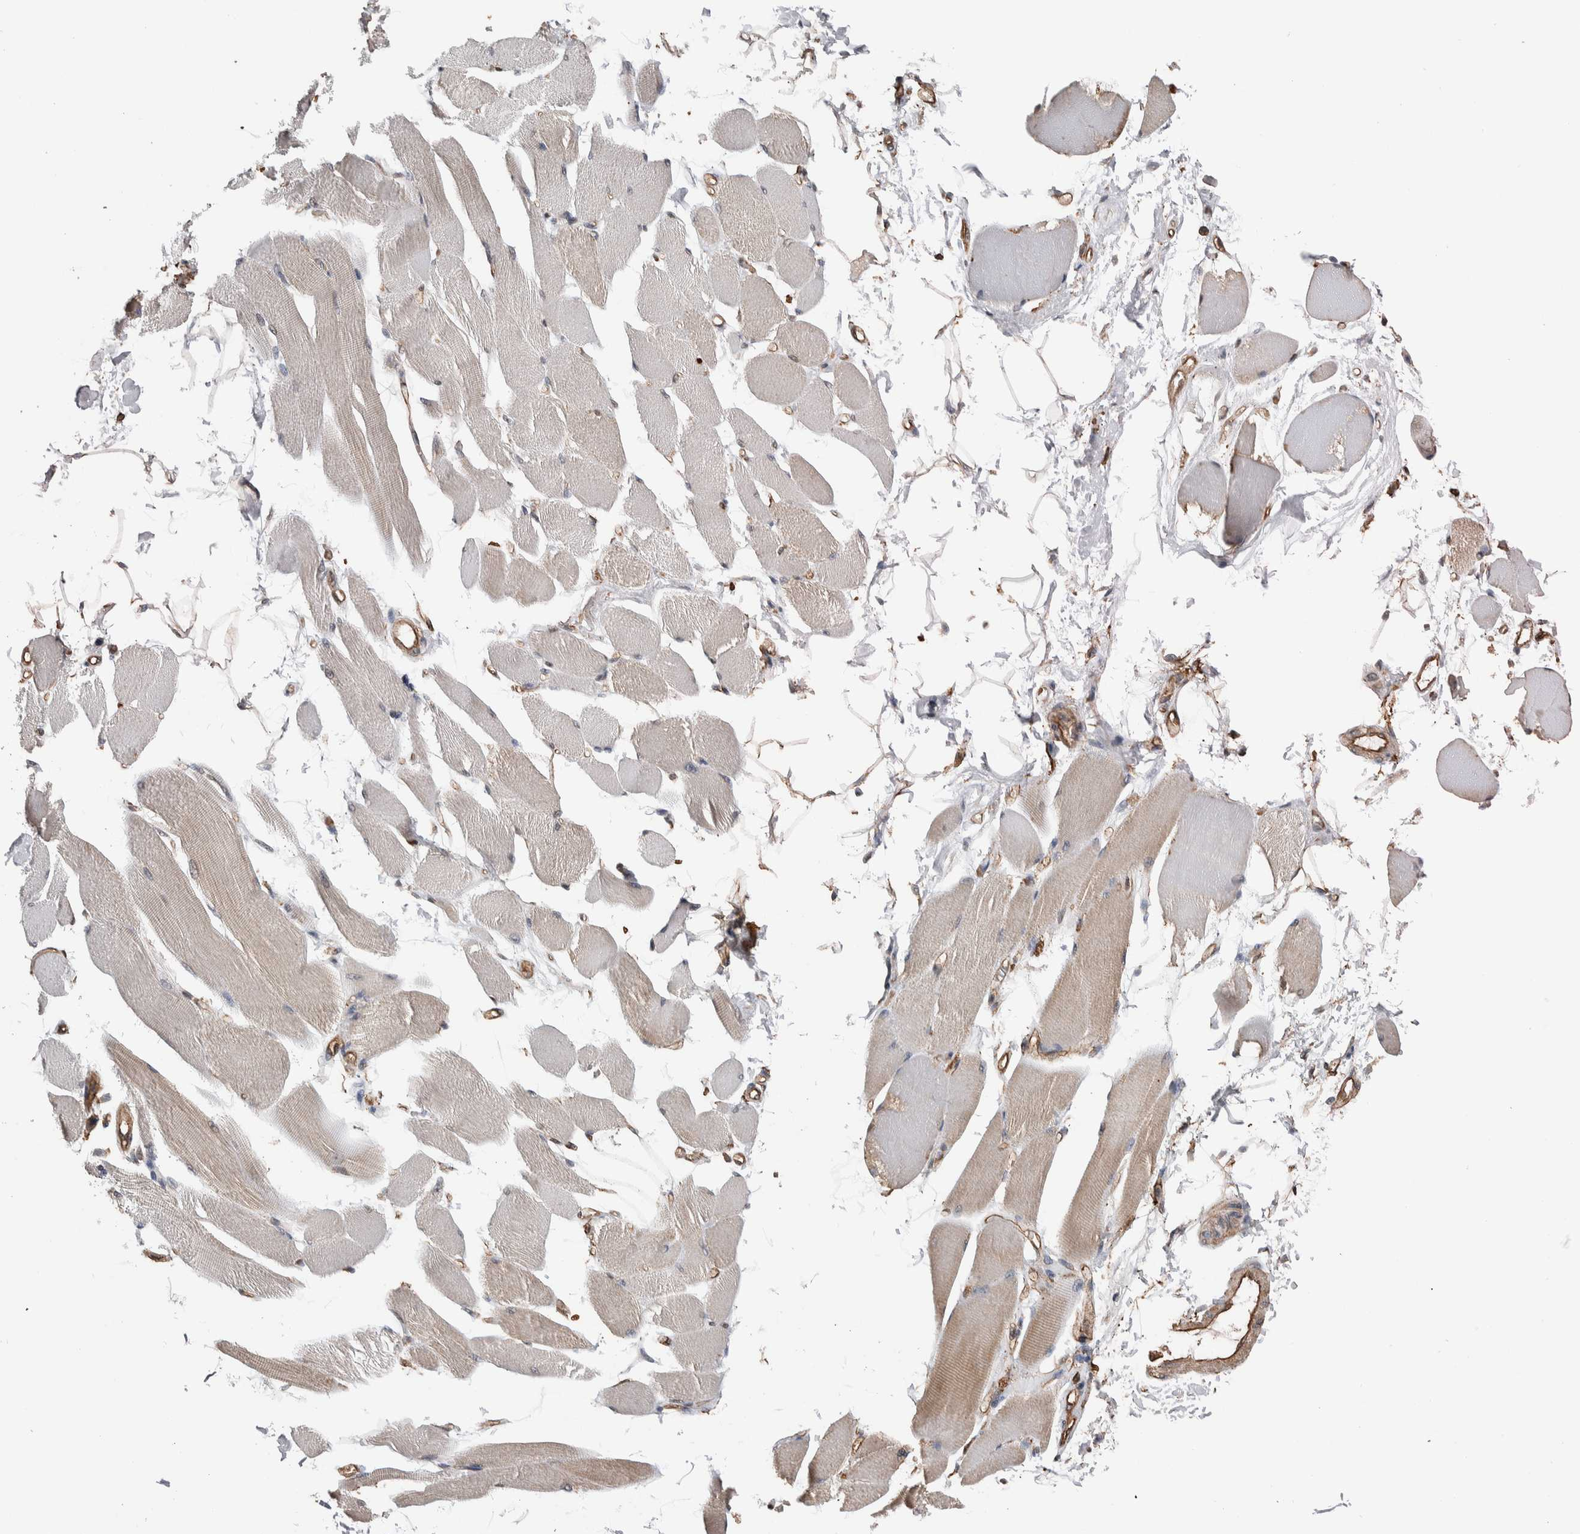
{"staining": {"intensity": "weak", "quantity": "<25%", "location": "cytoplasmic/membranous"}, "tissue": "skeletal muscle", "cell_type": "Myocytes", "image_type": "normal", "snomed": [{"axis": "morphology", "description": "Normal tissue, NOS"}, {"axis": "topography", "description": "Skeletal muscle"}, {"axis": "topography", "description": "Peripheral nerve tissue"}], "caption": "Myocytes are negative for protein expression in unremarkable human skeletal muscle. (IHC, brightfield microscopy, high magnification).", "gene": "ENPP2", "patient": {"sex": "female", "age": 84}}